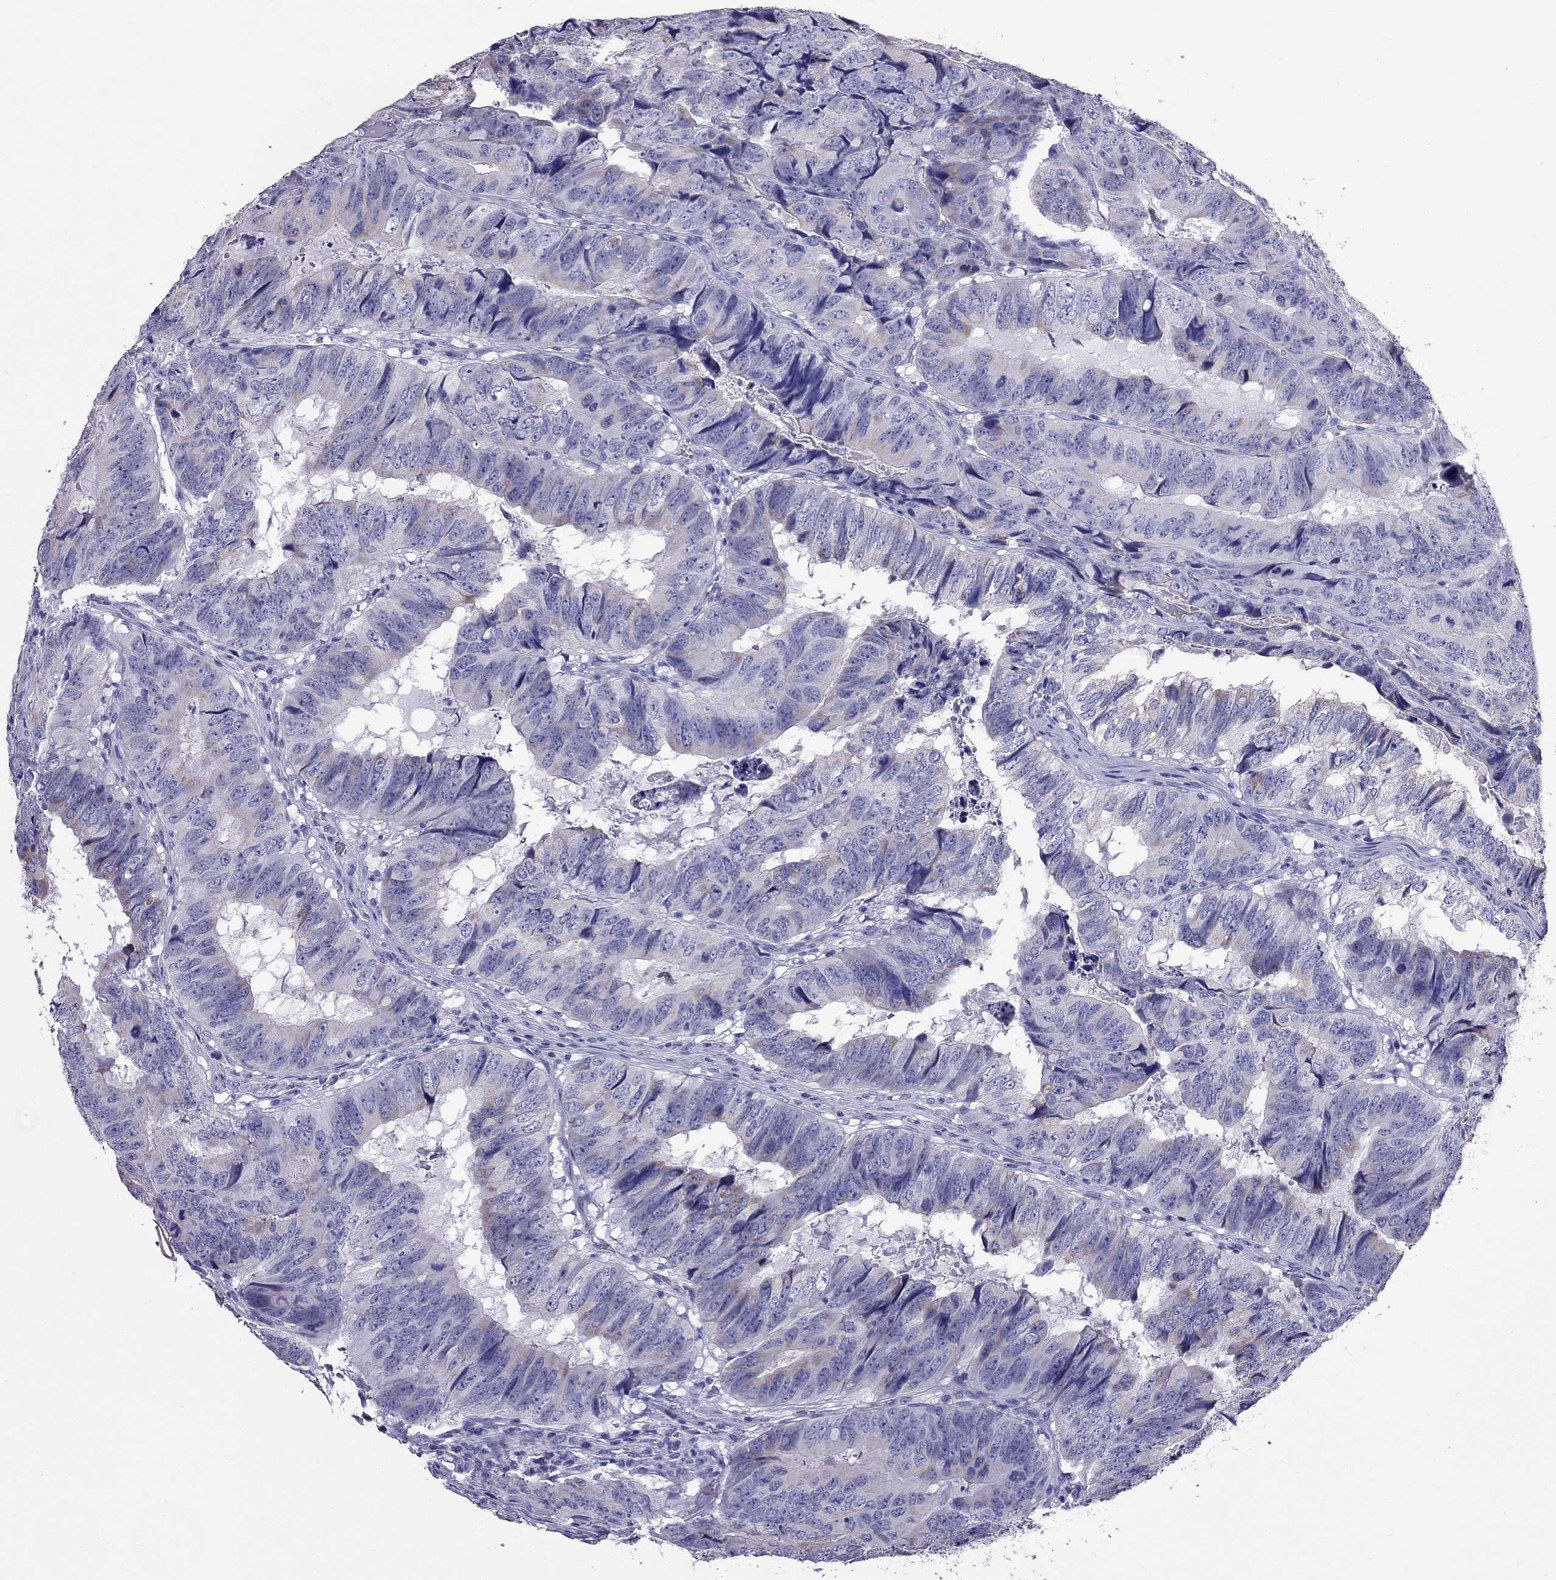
{"staining": {"intensity": "weak", "quantity": "25%-75%", "location": "cytoplasmic/membranous"}, "tissue": "colorectal cancer", "cell_type": "Tumor cells", "image_type": "cancer", "snomed": [{"axis": "morphology", "description": "Adenocarcinoma, NOS"}, {"axis": "topography", "description": "Colon"}], "caption": "Immunohistochemical staining of colorectal adenocarcinoma demonstrates low levels of weak cytoplasmic/membranous protein expression in about 25%-75% of tumor cells. The protein of interest is shown in brown color, while the nuclei are stained blue.", "gene": "TTLL13", "patient": {"sex": "male", "age": 79}}